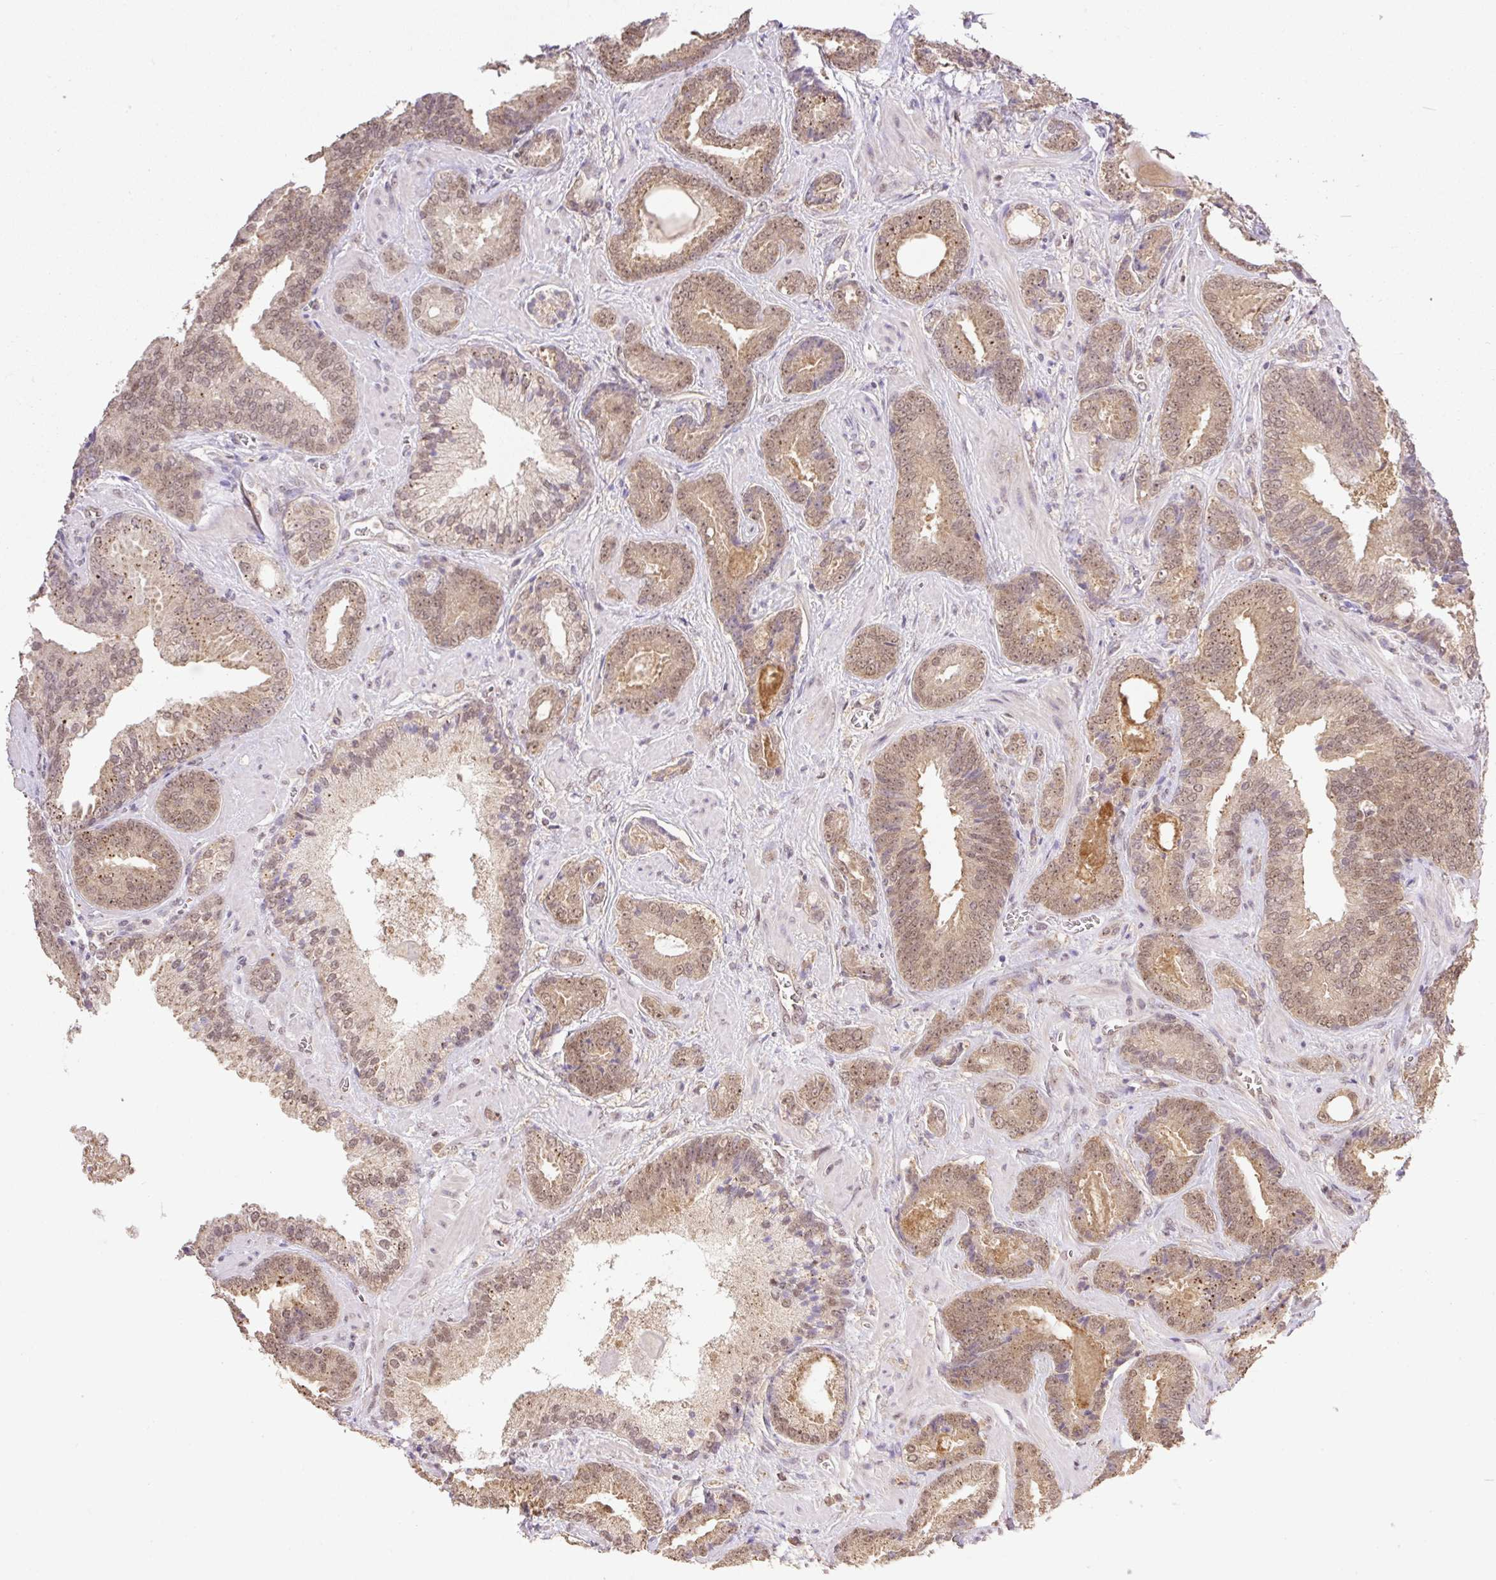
{"staining": {"intensity": "moderate", "quantity": ">75%", "location": "cytoplasmic/membranous,nuclear"}, "tissue": "prostate cancer", "cell_type": "Tumor cells", "image_type": "cancer", "snomed": [{"axis": "morphology", "description": "Adenocarcinoma, Low grade"}, {"axis": "topography", "description": "Prostate"}], "caption": "Tumor cells demonstrate medium levels of moderate cytoplasmic/membranous and nuclear positivity in approximately >75% of cells in adenocarcinoma (low-grade) (prostate).", "gene": "VPS25", "patient": {"sex": "male", "age": 62}}